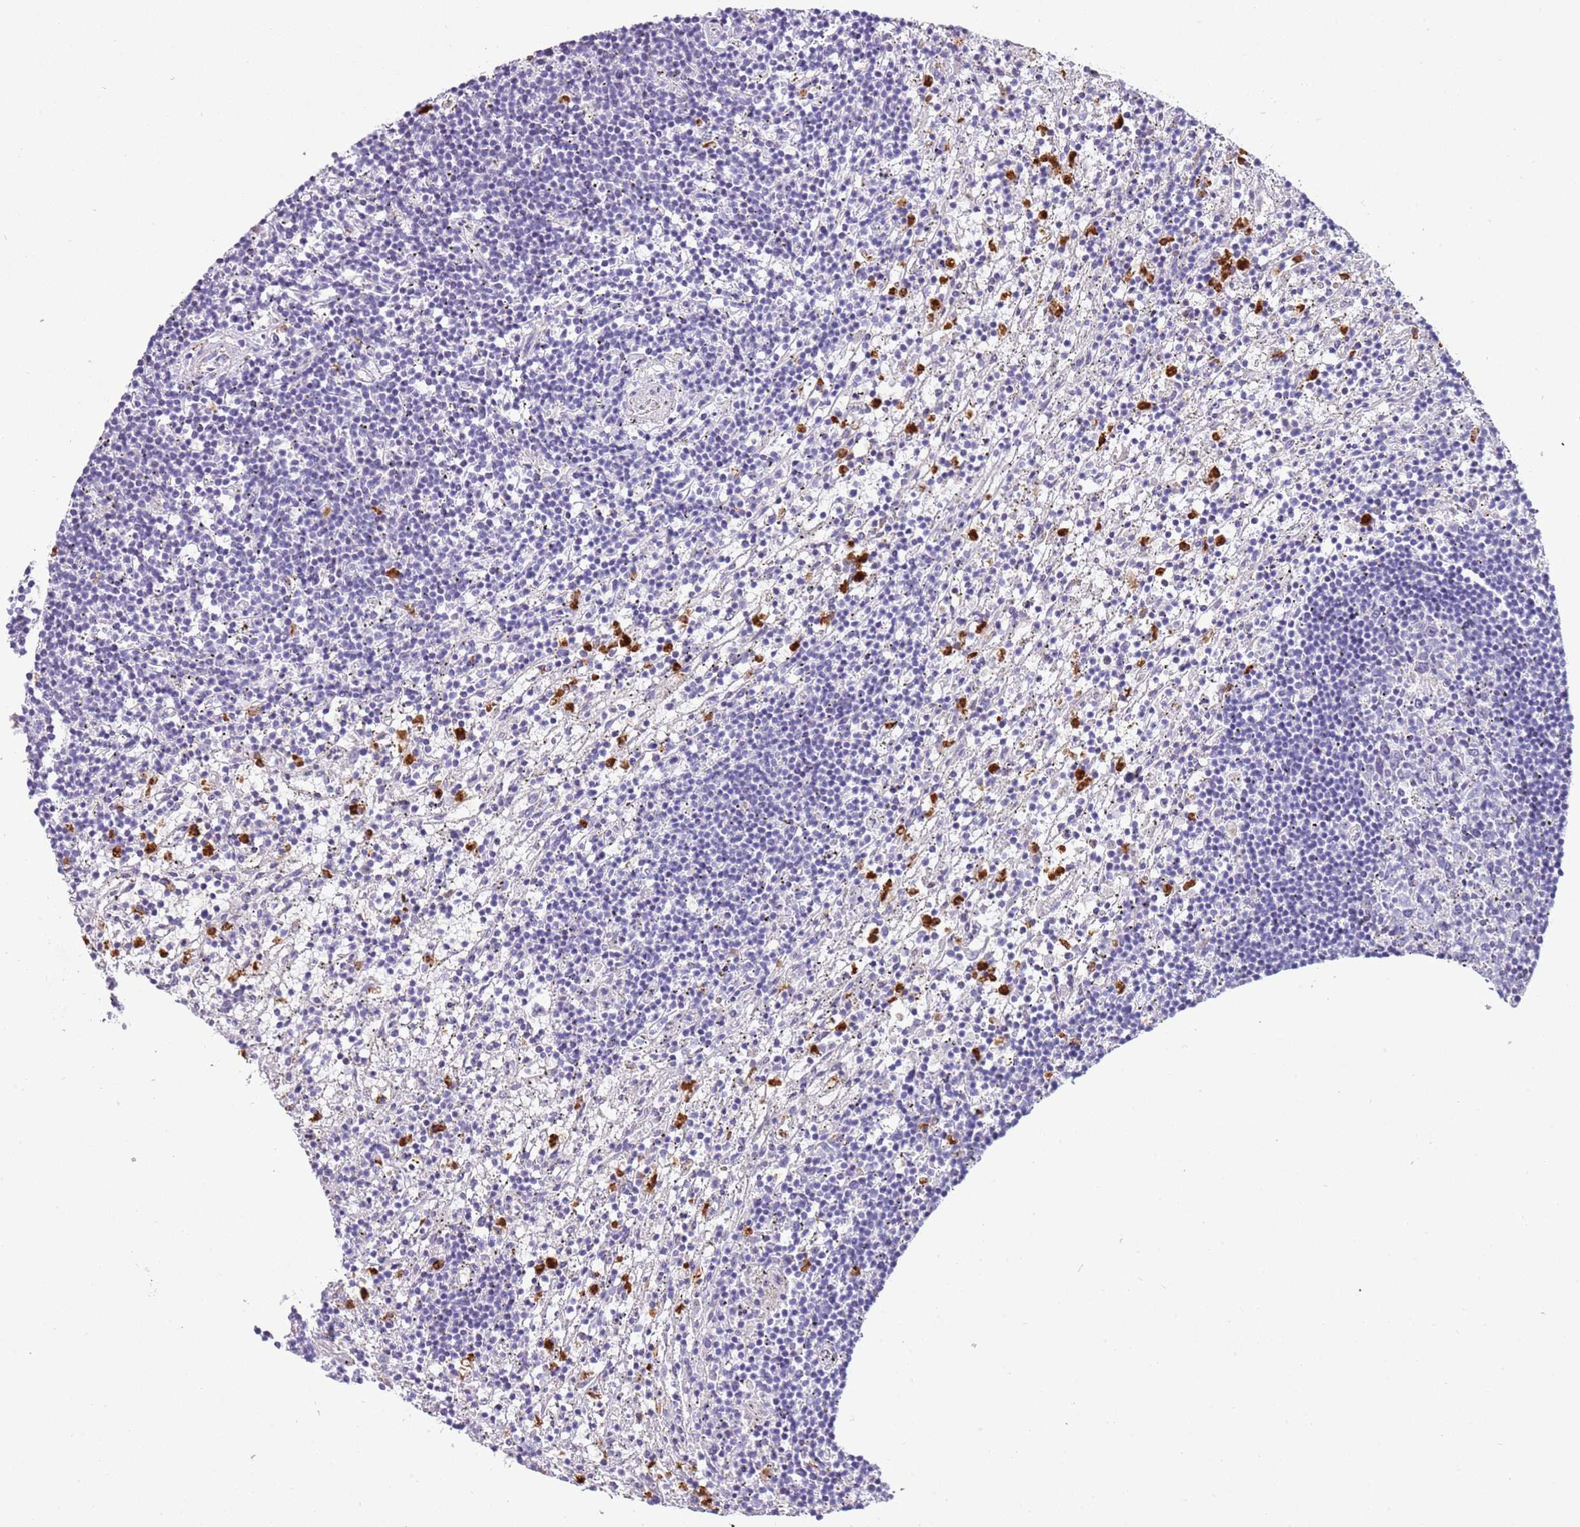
{"staining": {"intensity": "negative", "quantity": "none", "location": "none"}, "tissue": "lymphoma", "cell_type": "Tumor cells", "image_type": "cancer", "snomed": [{"axis": "morphology", "description": "Malignant lymphoma, non-Hodgkin's type, Low grade"}, {"axis": "topography", "description": "Spleen"}], "caption": "Tumor cells are negative for protein expression in human lymphoma. The staining was performed using DAB (3,3'-diaminobenzidine) to visualize the protein expression in brown, while the nuclei were stained in blue with hematoxylin (Magnification: 20x).", "gene": "NBPF6", "patient": {"sex": "male", "age": 76}}